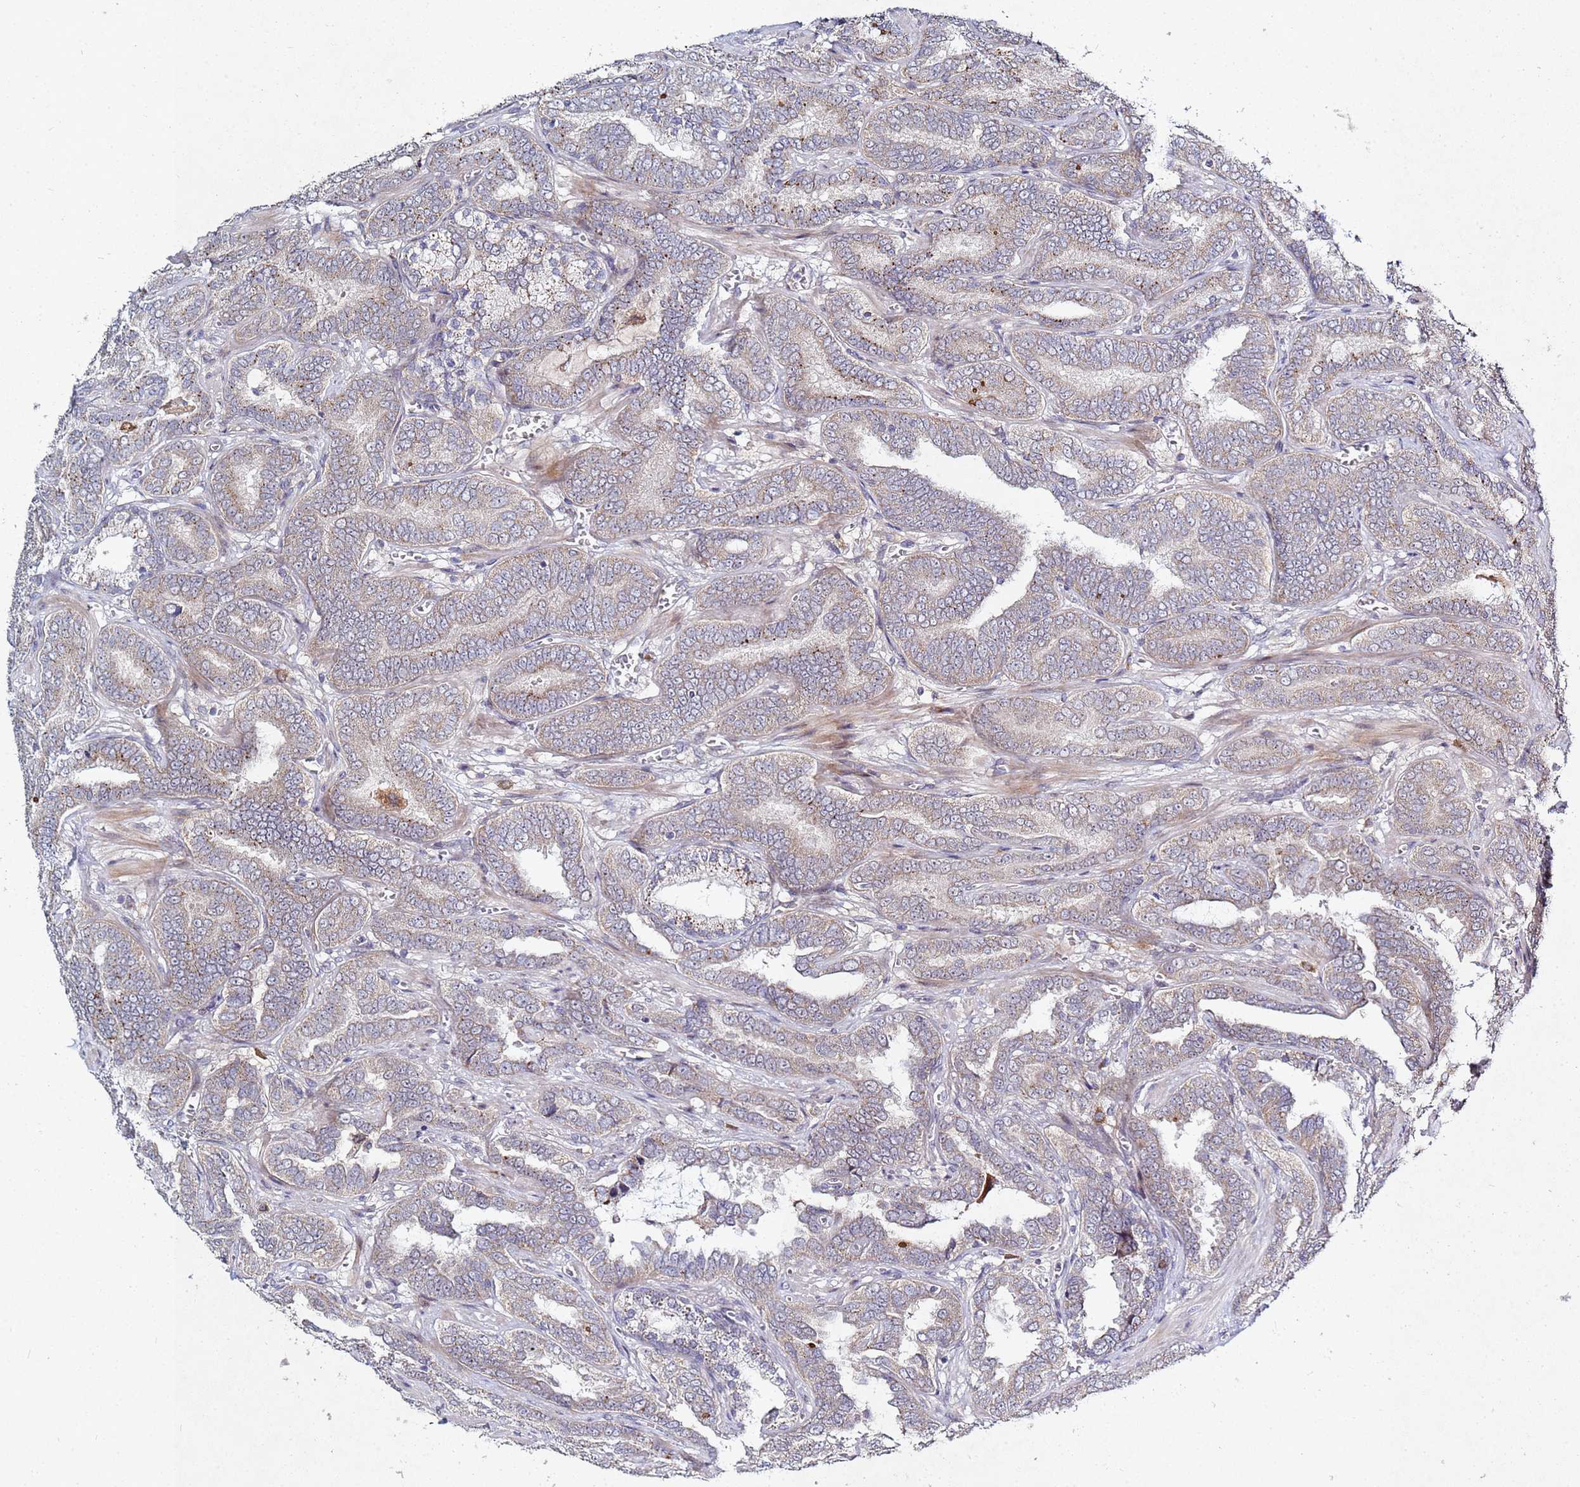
{"staining": {"intensity": "weak", "quantity": "25%-75%", "location": "cytoplasmic/membranous"}, "tissue": "prostate cancer", "cell_type": "Tumor cells", "image_type": "cancer", "snomed": [{"axis": "morphology", "description": "Adenocarcinoma, High grade"}, {"axis": "topography", "description": "Prostate"}], "caption": "Adenocarcinoma (high-grade) (prostate) stained for a protein (brown) shows weak cytoplasmic/membranous positive expression in about 25%-75% of tumor cells.", "gene": "TNPO2", "patient": {"sex": "male", "age": 67}}